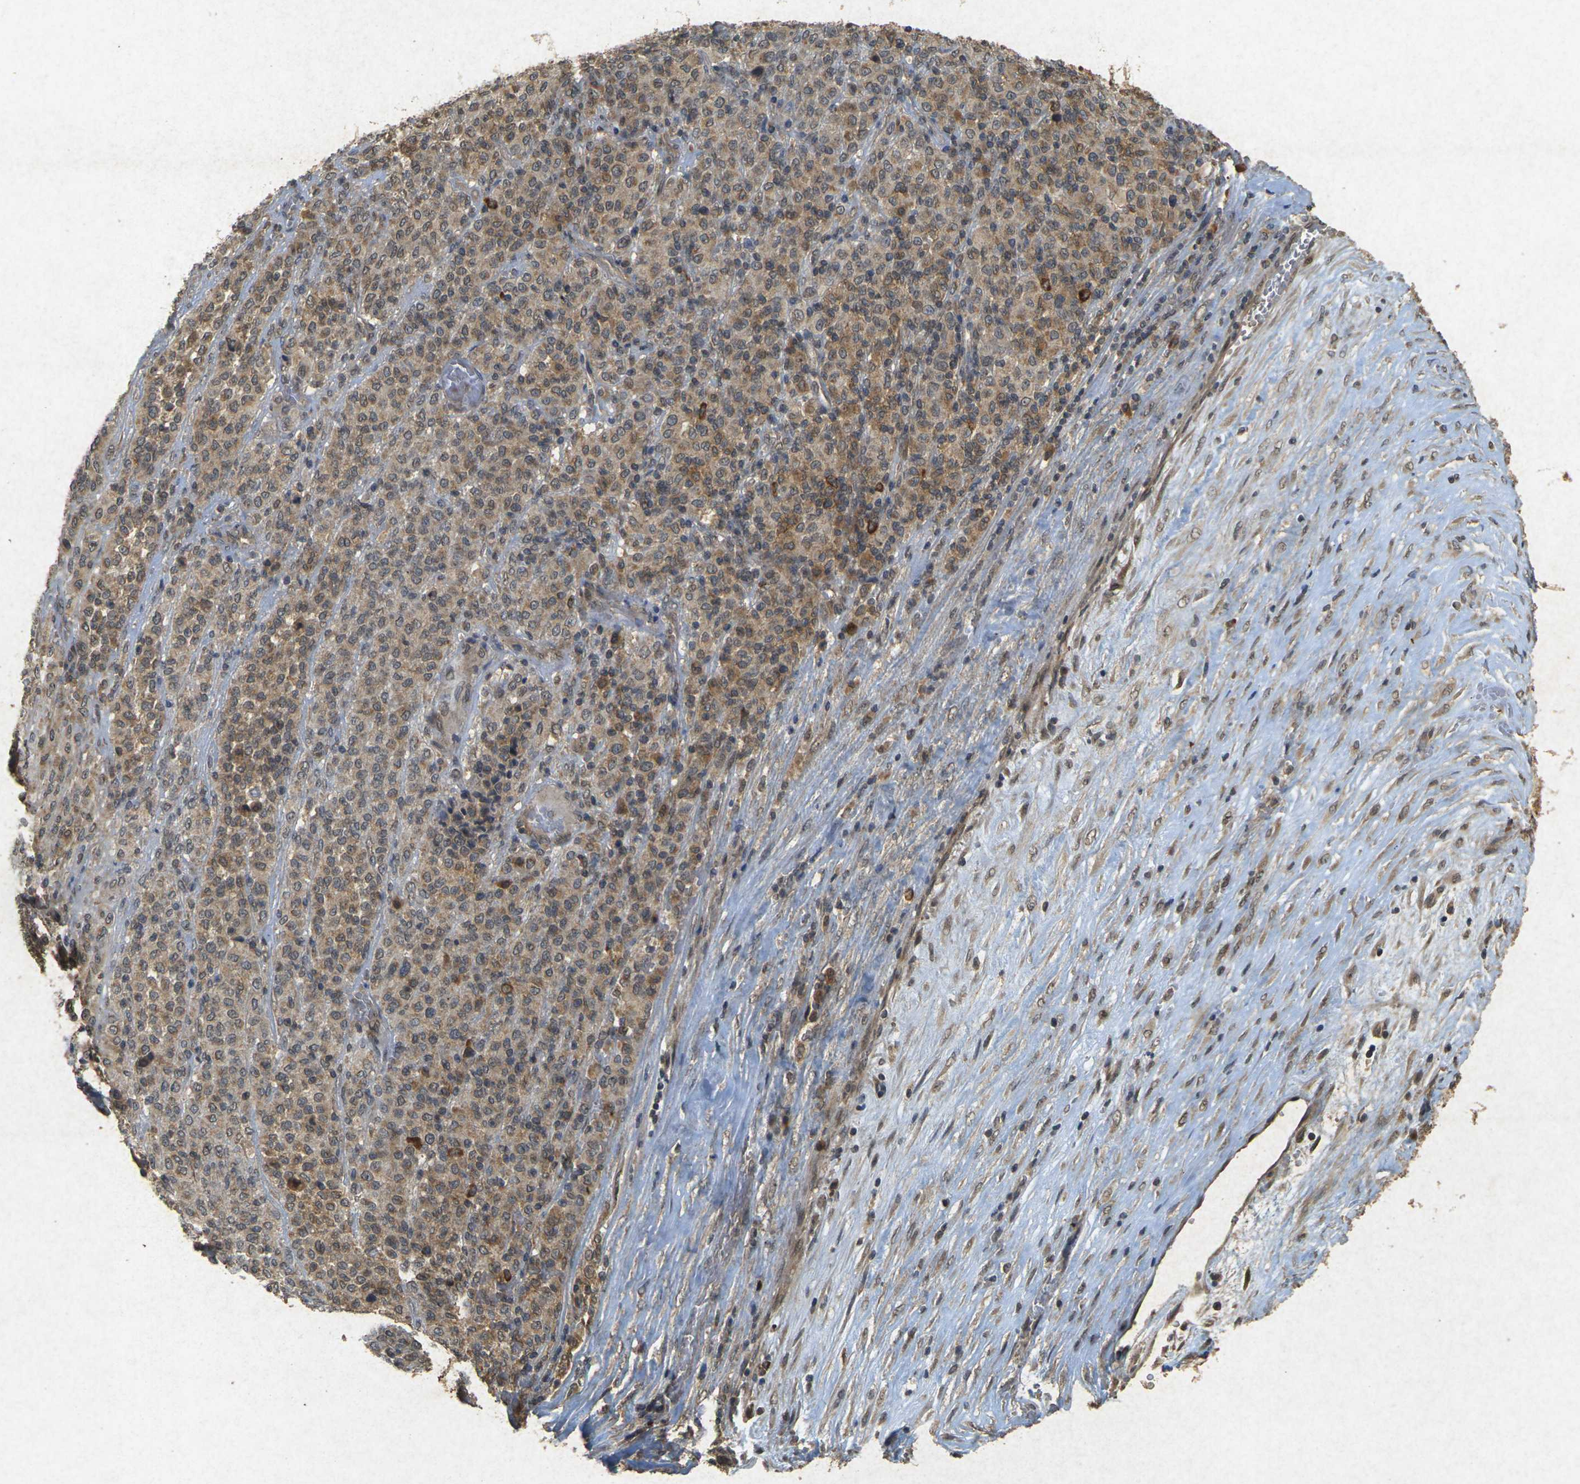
{"staining": {"intensity": "moderate", "quantity": ">75%", "location": "cytoplasmic/membranous"}, "tissue": "melanoma", "cell_type": "Tumor cells", "image_type": "cancer", "snomed": [{"axis": "morphology", "description": "Malignant melanoma, Metastatic site"}, {"axis": "topography", "description": "Pancreas"}], "caption": "Tumor cells display moderate cytoplasmic/membranous staining in about >75% of cells in malignant melanoma (metastatic site).", "gene": "ERN1", "patient": {"sex": "female", "age": 30}}